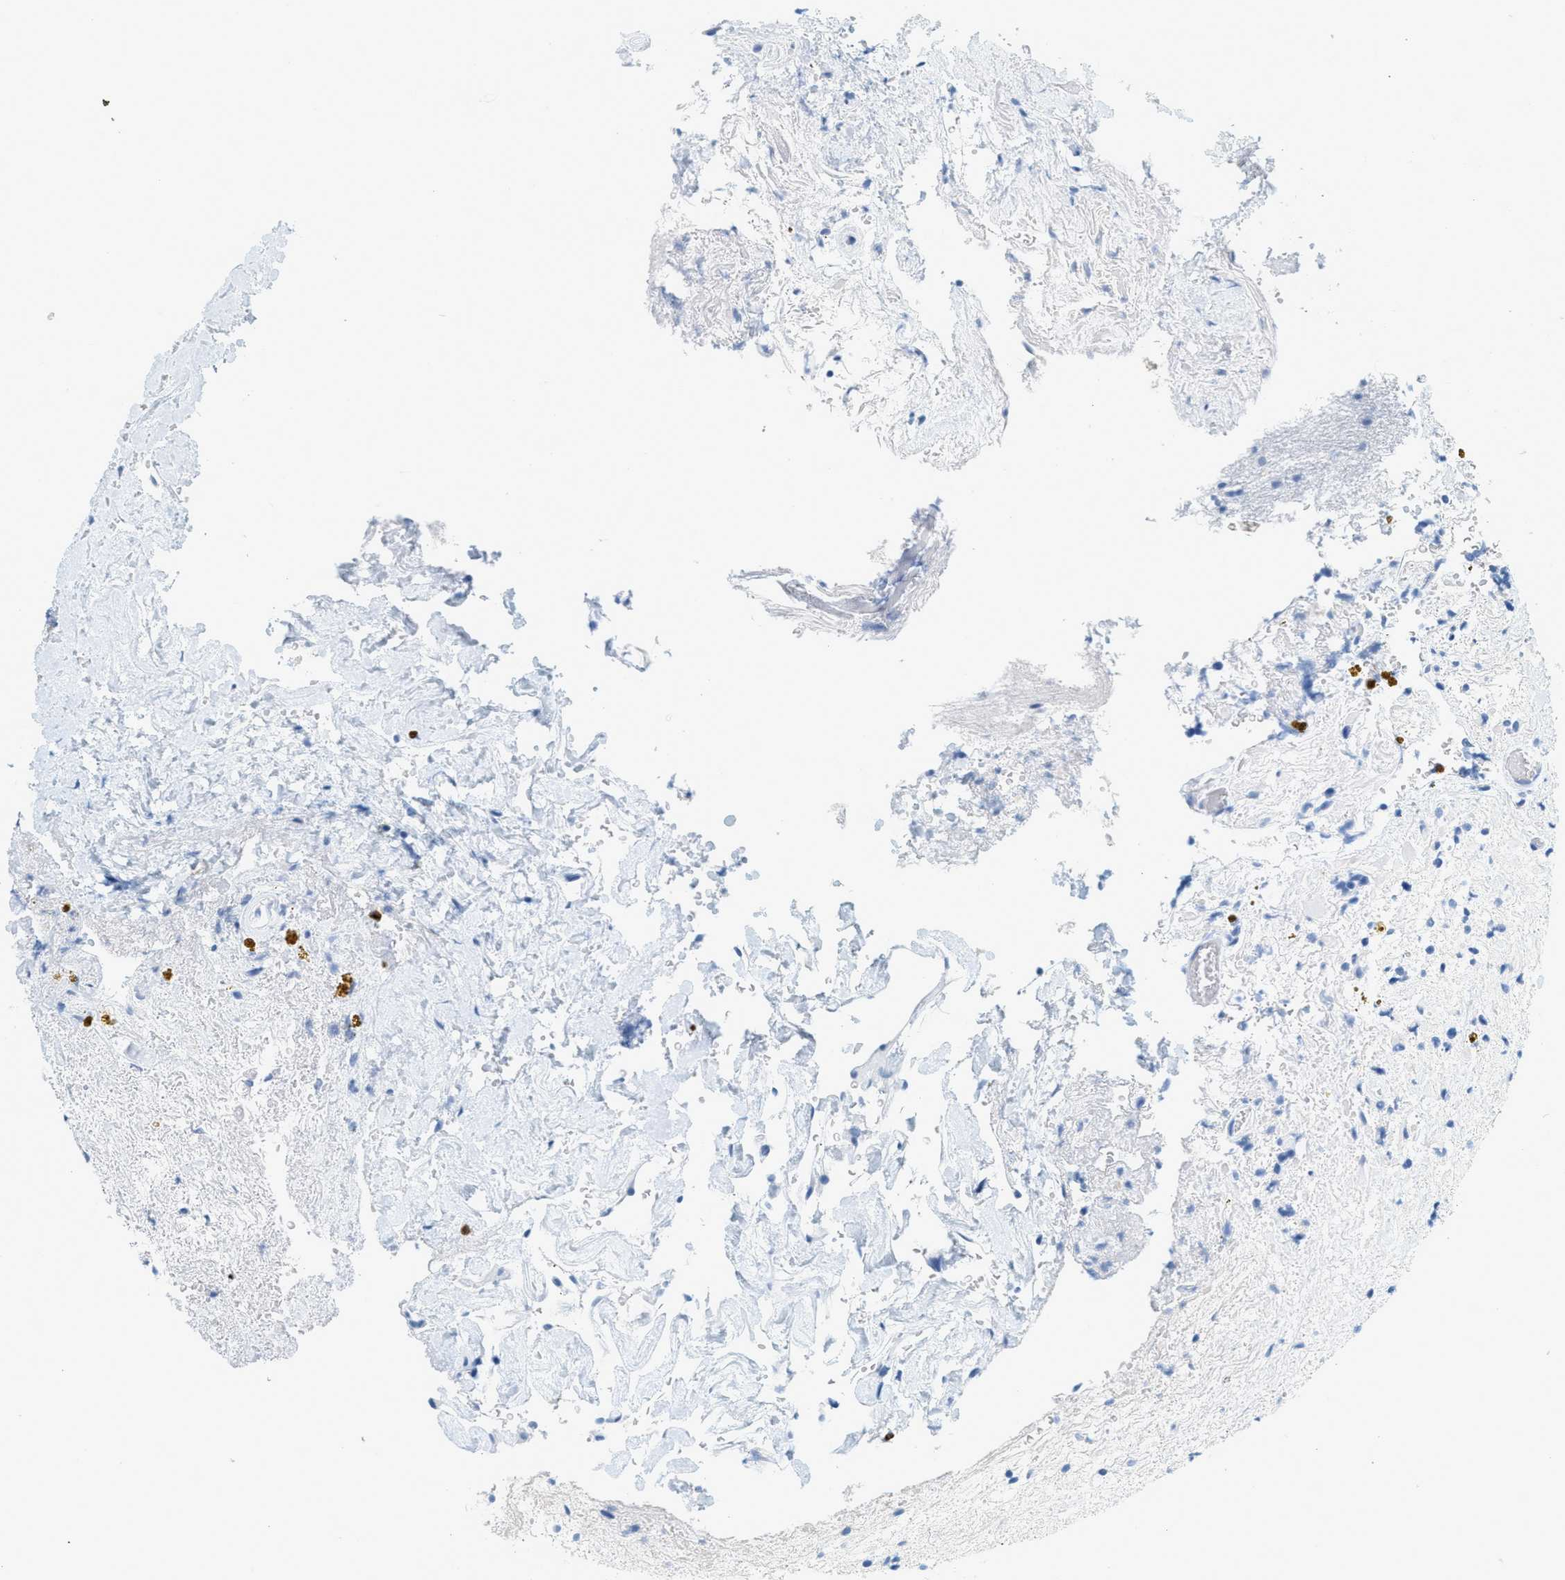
{"staining": {"intensity": "negative", "quantity": "none", "location": "none"}, "tissue": "glioma", "cell_type": "Tumor cells", "image_type": "cancer", "snomed": [{"axis": "morphology", "description": "Glioma, malignant, High grade"}, {"axis": "topography", "description": "Brain"}], "caption": "This micrograph is of glioma stained with immunohistochemistry (IHC) to label a protein in brown with the nuclei are counter-stained blue. There is no positivity in tumor cells.", "gene": "LCN2", "patient": {"sex": "male", "age": 33}}